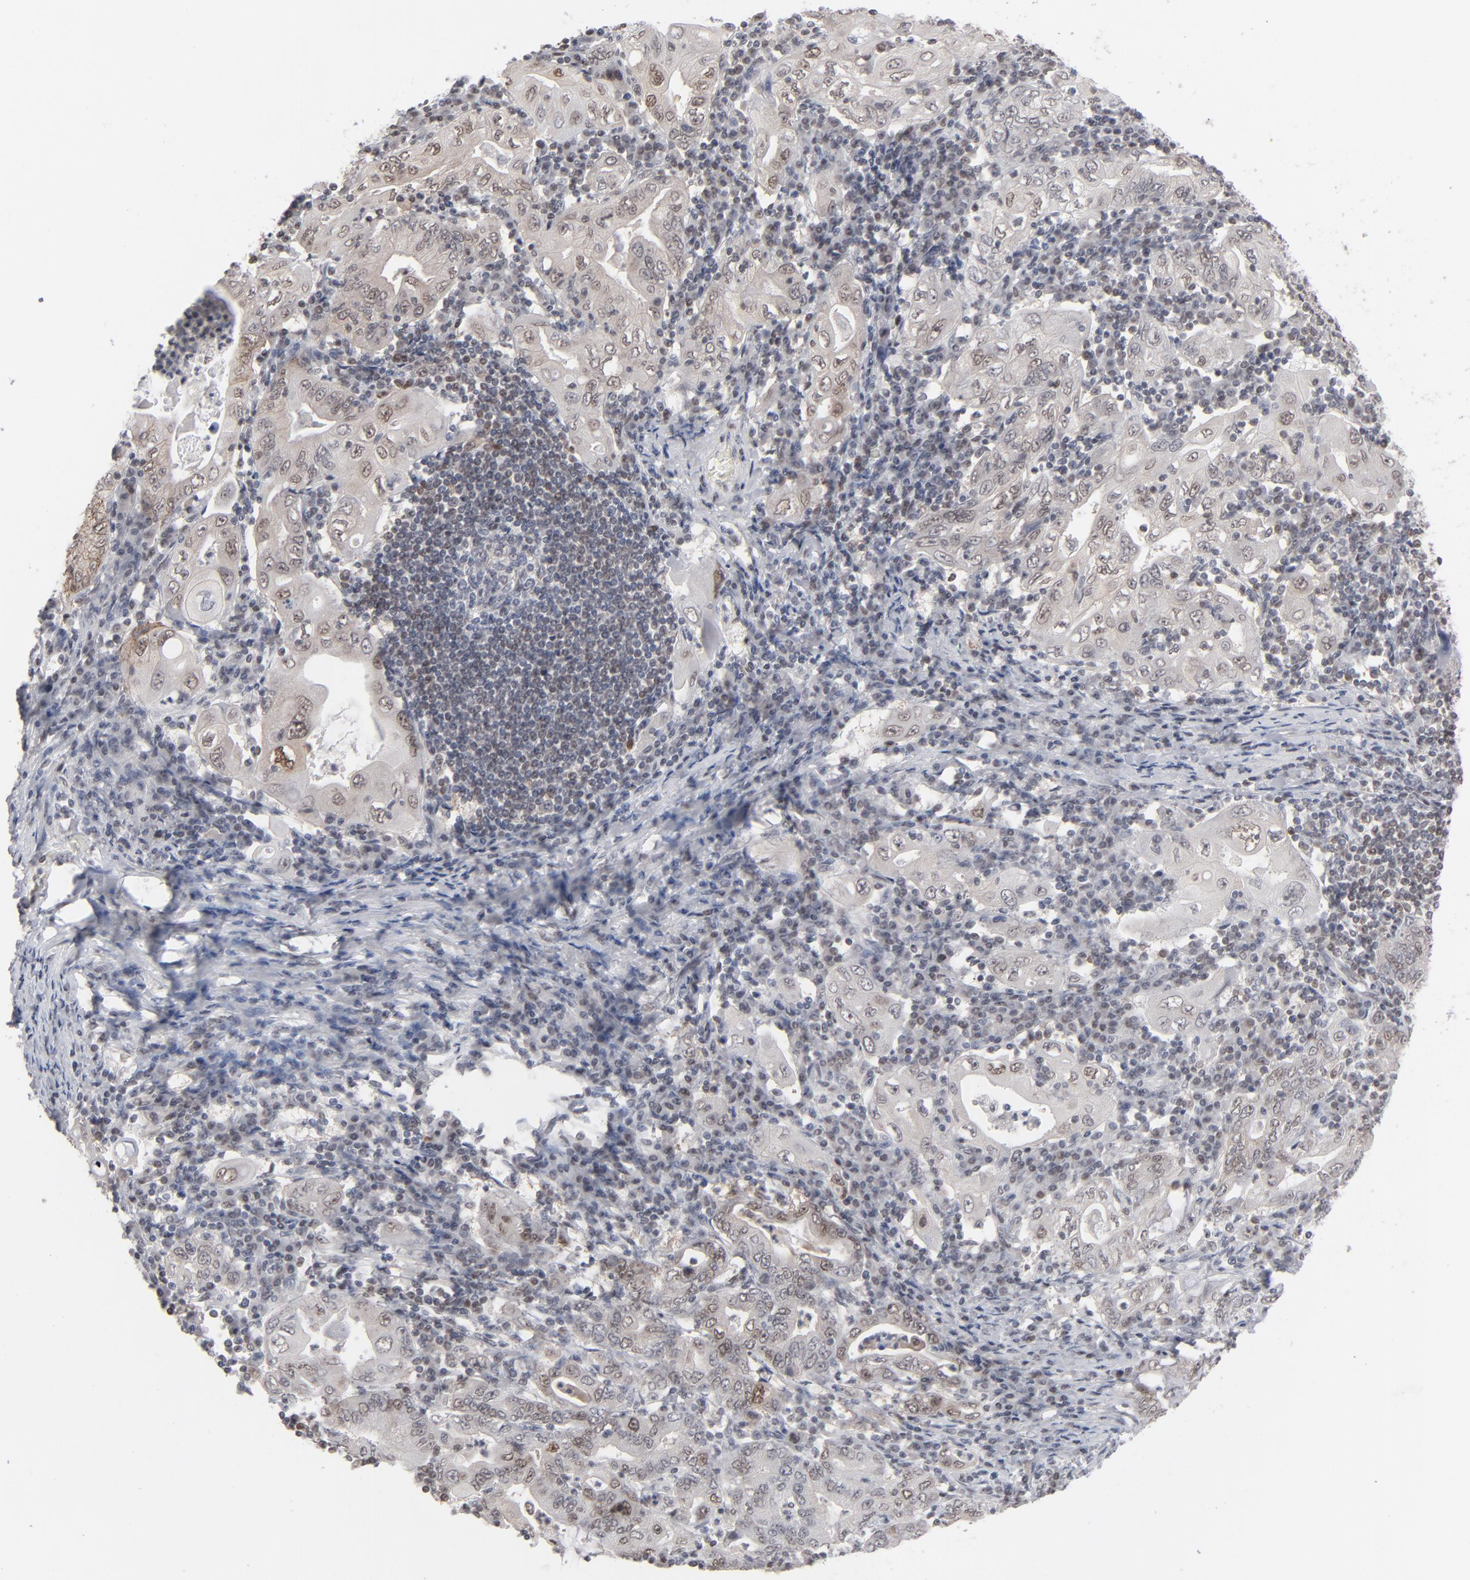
{"staining": {"intensity": "negative", "quantity": "none", "location": "none"}, "tissue": "stomach cancer", "cell_type": "Tumor cells", "image_type": "cancer", "snomed": [{"axis": "morphology", "description": "Normal tissue, NOS"}, {"axis": "morphology", "description": "Adenocarcinoma, NOS"}, {"axis": "topography", "description": "Esophagus"}, {"axis": "topography", "description": "Stomach, upper"}, {"axis": "topography", "description": "Peripheral nerve tissue"}], "caption": "A micrograph of adenocarcinoma (stomach) stained for a protein displays no brown staining in tumor cells.", "gene": "IRF9", "patient": {"sex": "male", "age": 62}}